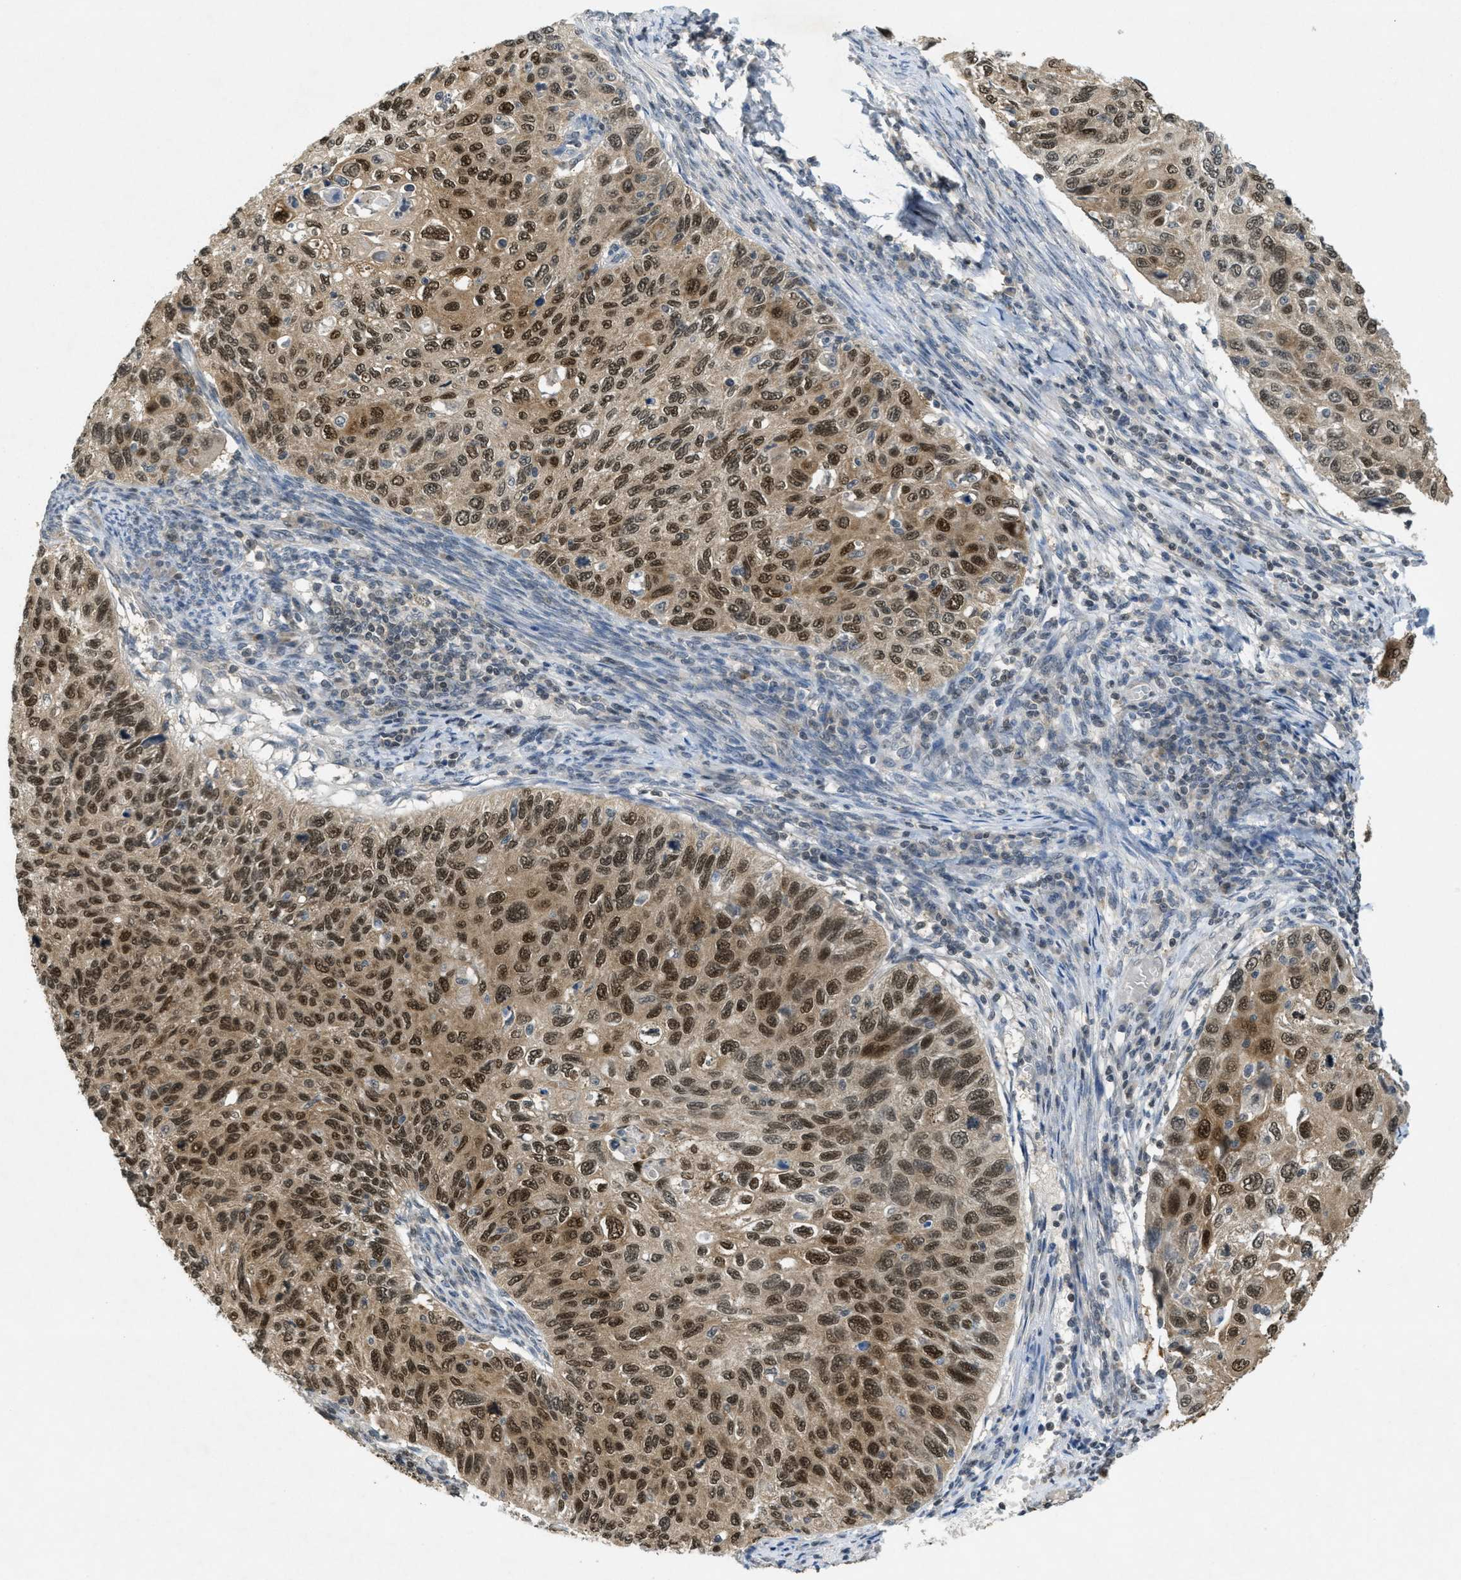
{"staining": {"intensity": "strong", "quantity": ">75%", "location": "cytoplasmic/membranous,nuclear"}, "tissue": "cervical cancer", "cell_type": "Tumor cells", "image_type": "cancer", "snomed": [{"axis": "morphology", "description": "Squamous cell carcinoma, NOS"}, {"axis": "topography", "description": "Cervix"}], "caption": "The histopathology image demonstrates staining of cervical cancer (squamous cell carcinoma), revealing strong cytoplasmic/membranous and nuclear protein positivity (brown color) within tumor cells.", "gene": "DNAJB1", "patient": {"sex": "female", "age": 70}}